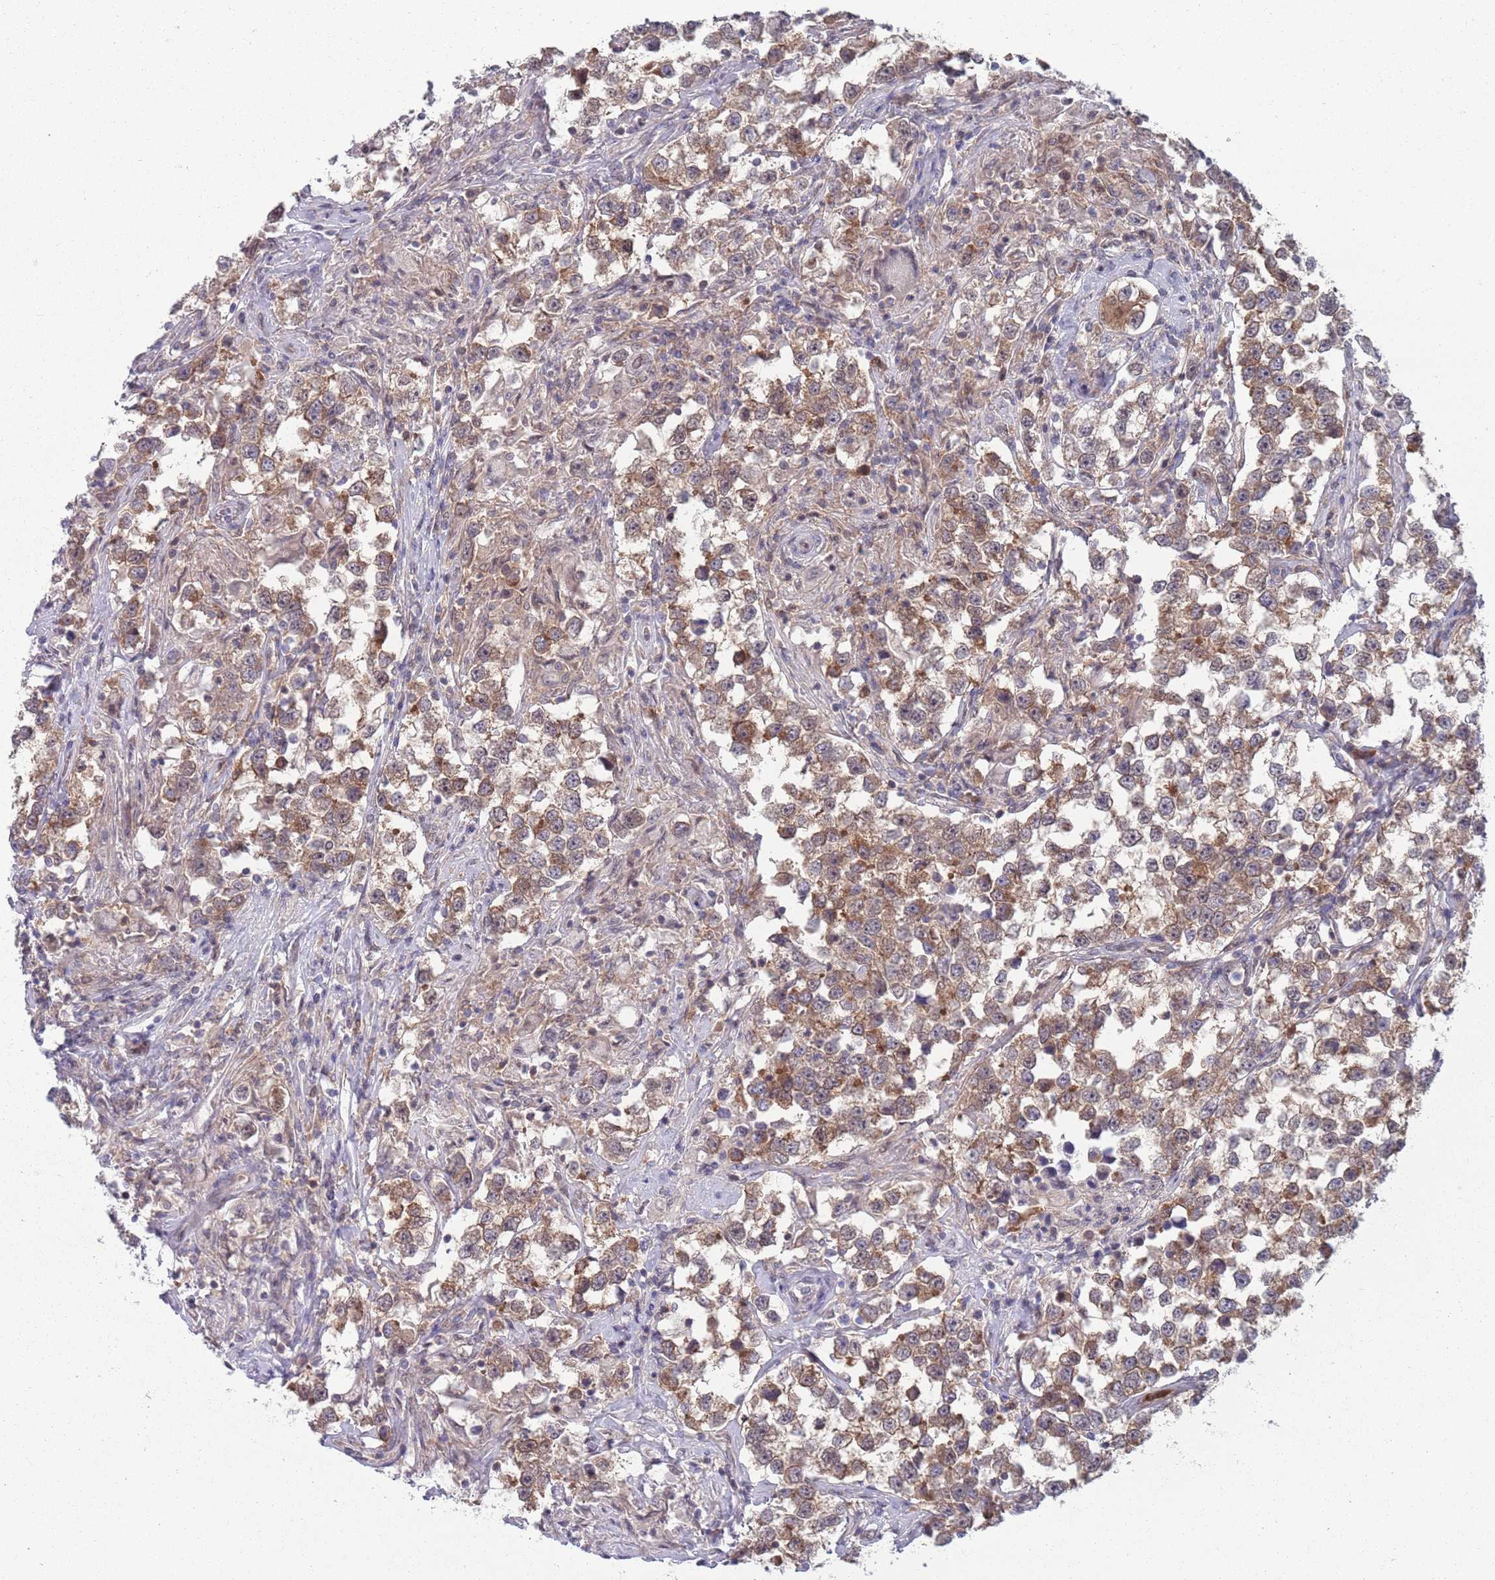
{"staining": {"intensity": "moderate", "quantity": "25%-75%", "location": "cytoplasmic/membranous"}, "tissue": "testis cancer", "cell_type": "Tumor cells", "image_type": "cancer", "snomed": [{"axis": "morphology", "description": "Seminoma, NOS"}, {"axis": "topography", "description": "Testis"}], "caption": "About 25%-75% of tumor cells in testis cancer exhibit moderate cytoplasmic/membranous protein positivity as visualized by brown immunohistochemical staining.", "gene": "CLNS1A", "patient": {"sex": "male", "age": 46}}